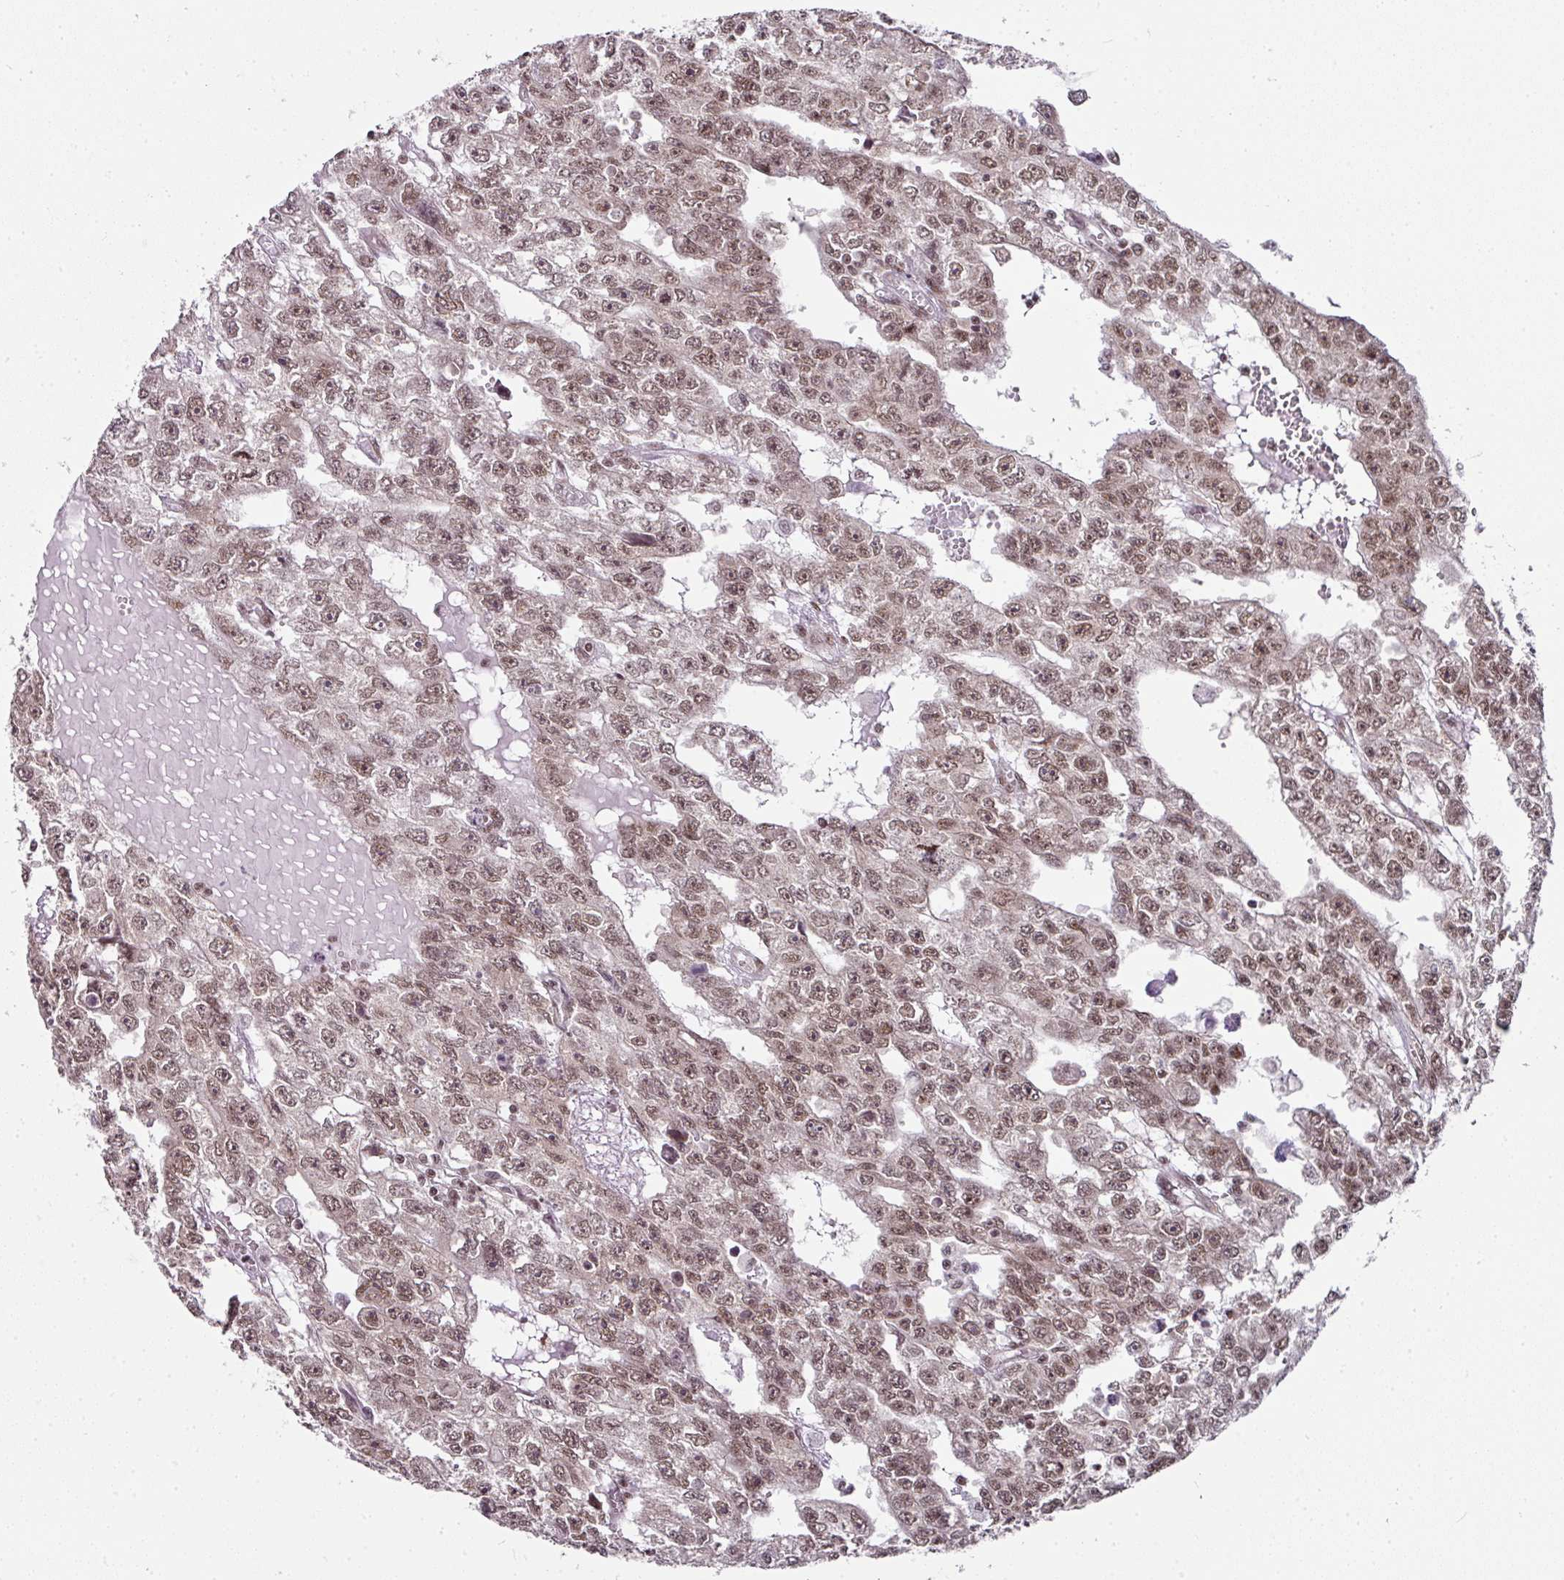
{"staining": {"intensity": "moderate", "quantity": ">75%", "location": "nuclear"}, "tissue": "testis cancer", "cell_type": "Tumor cells", "image_type": "cancer", "snomed": [{"axis": "morphology", "description": "Carcinoma, Embryonal, NOS"}, {"axis": "topography", "description": "Testis"}], "caption": "DAB (3,3'-diaminobenzidine) immunohistochemical staining of testis embryonal carcinoma reveals moderate nuclear protein expression in approximately >75% of tumor cells.", "gene": "NFYA", "patient": {"sex": "male", "age": 20}}